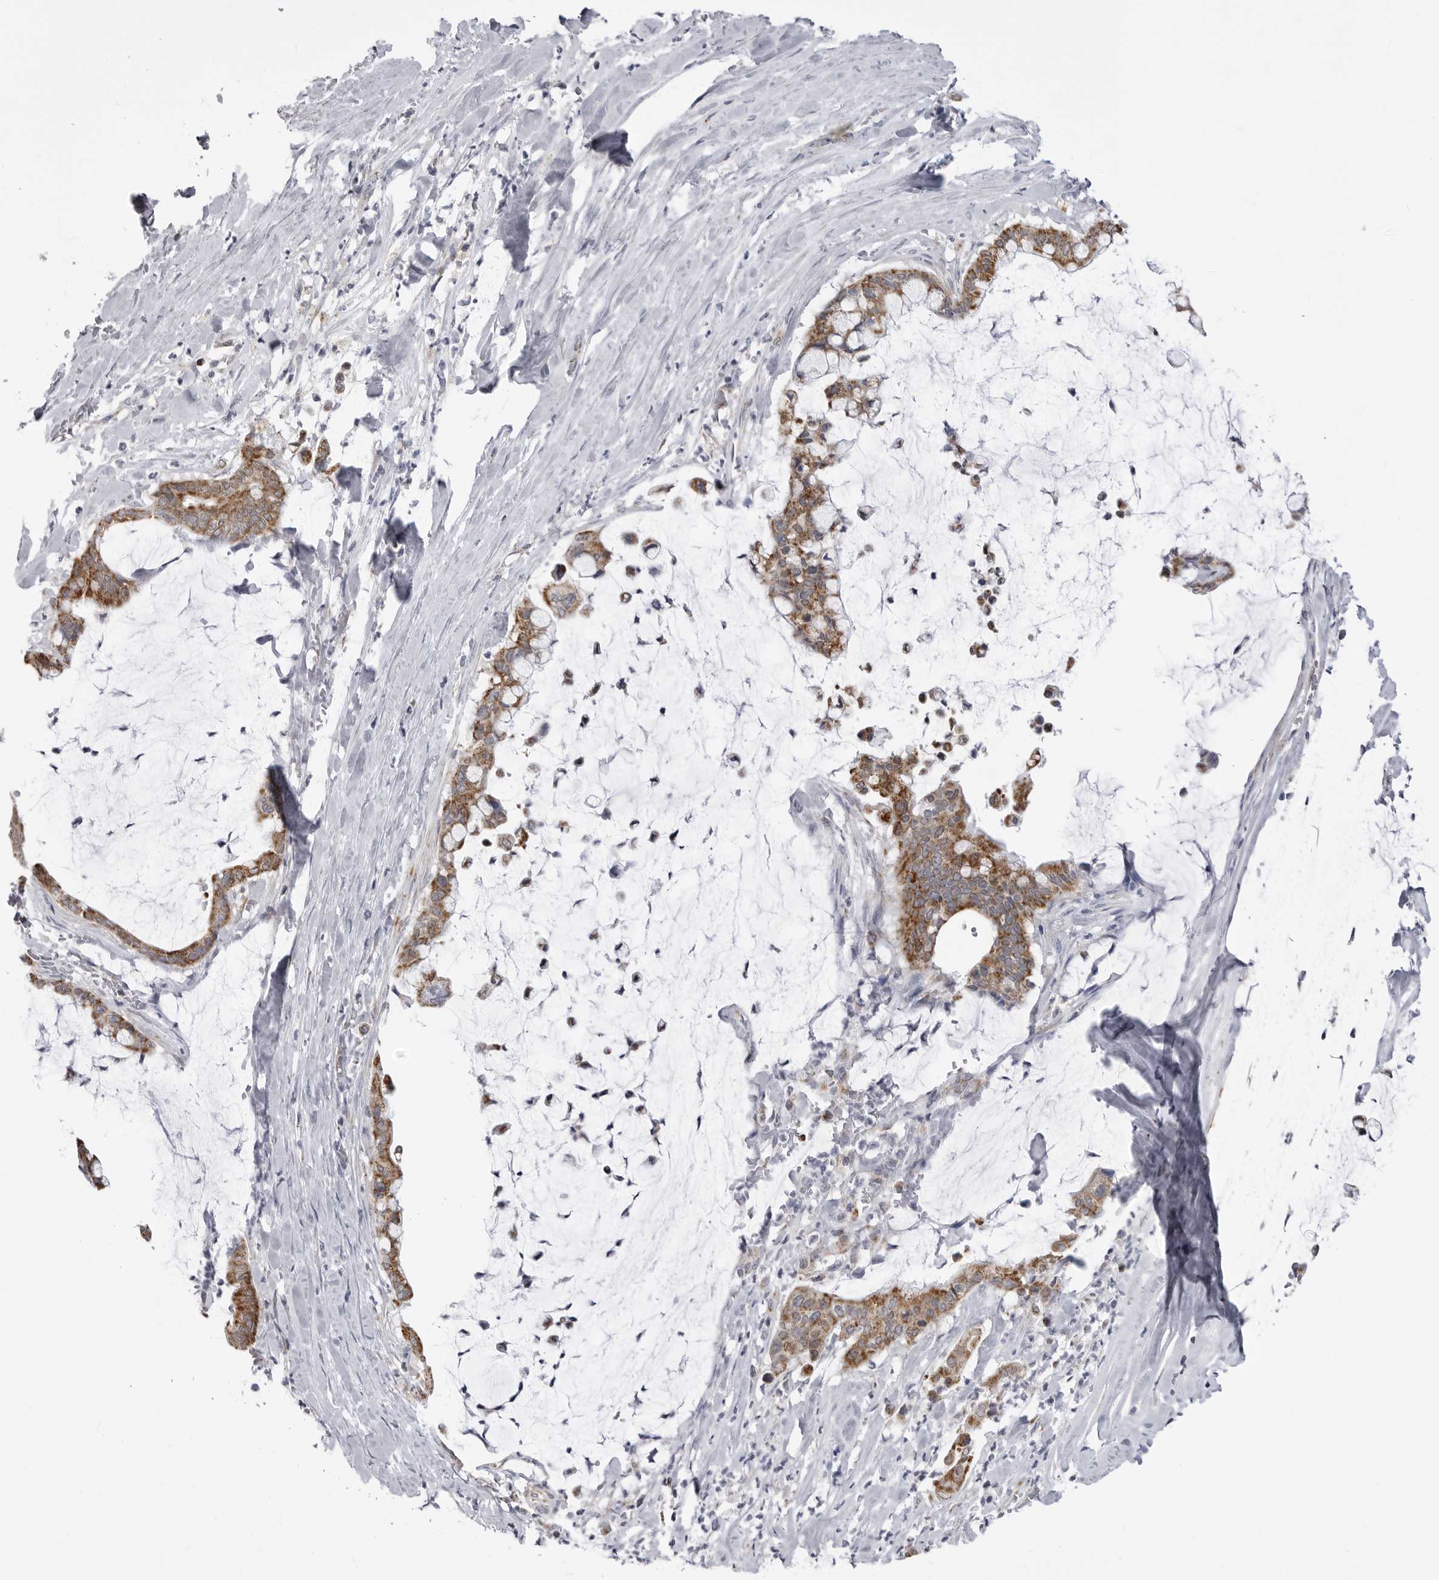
{"staining": {"intensity": "strong", "quantity": ">75%", "location": "cytoplasmic/membranous"}, "tissue": "pancreatic cancer", "cell_type": "Tumor cells", "image_type": "cancer", "snomed": [{"axis": "morphology", "description": "Adenocarcinoma, NOS"}, {"axis": "topography", "description": "Pancreas"}], "caption": "Pancreatic cancer (adenocarcinoma) was stained to show a protein in brown. There is high levels of strong cytoplasmic/membranous staining in about >75% of tumor cells.", "gene": "FH", "patient": {"sex": "male", "age": 41}}